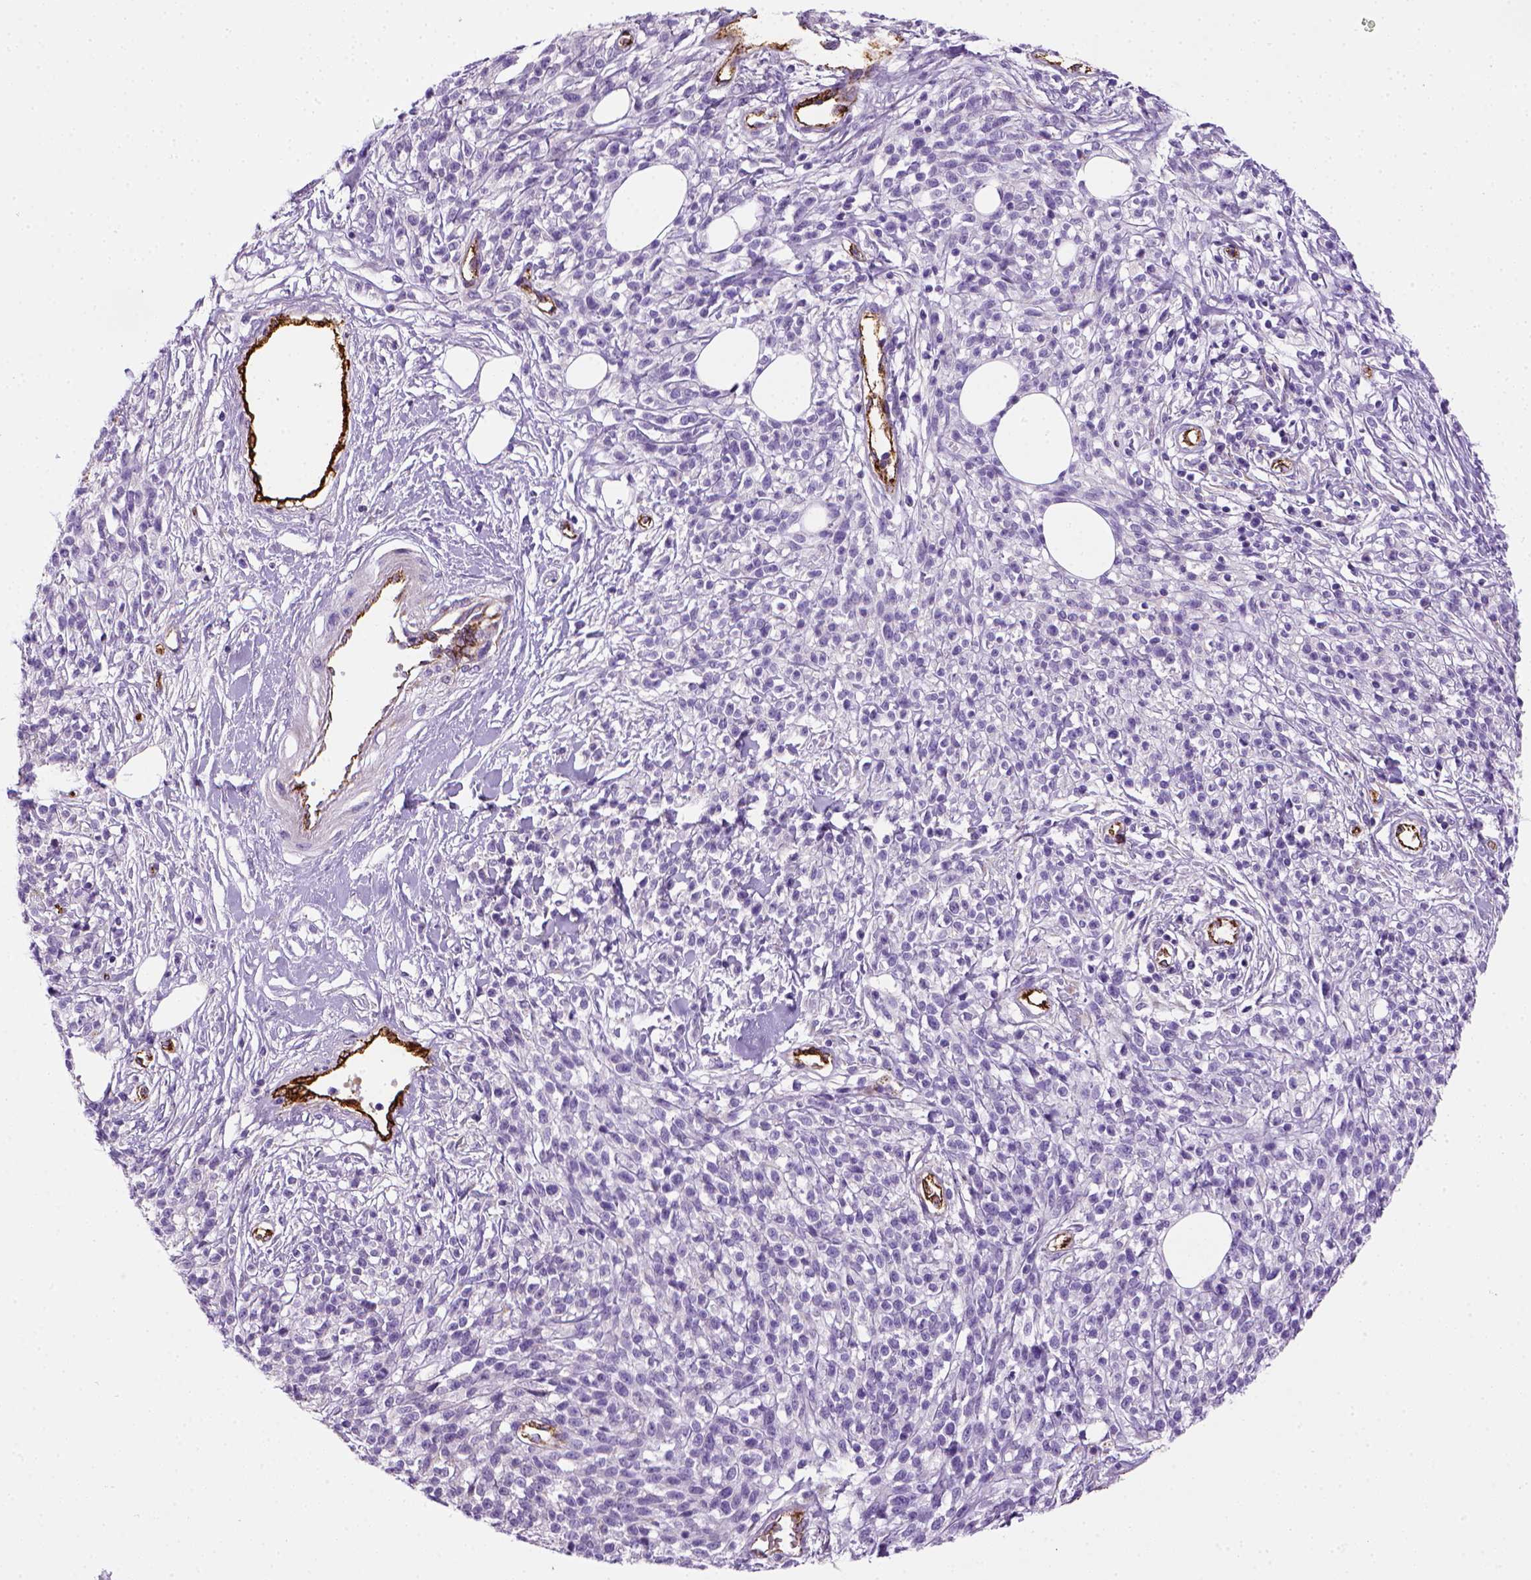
{"staining": {"intensity": "negative", "quantity": "none", "location": "none"}, "tissue": "melanoma", "cell_type": "Tumor cells", "image_type": "cancer", "snomed": [{"axis": "morphology", "description": "Malignant melanoma, NOS"}, {"axis": "topography", "description": "Skin"}, {"axis": "topography", "description": "Skin of trunk"}], "caption": "This is an immunohistochemistry (IHC) photomicrograph of human malignant melanoma. There is no expression in tumor cells.", "gene": "VWF", "patient": {"sex": "male", "age": 74}}